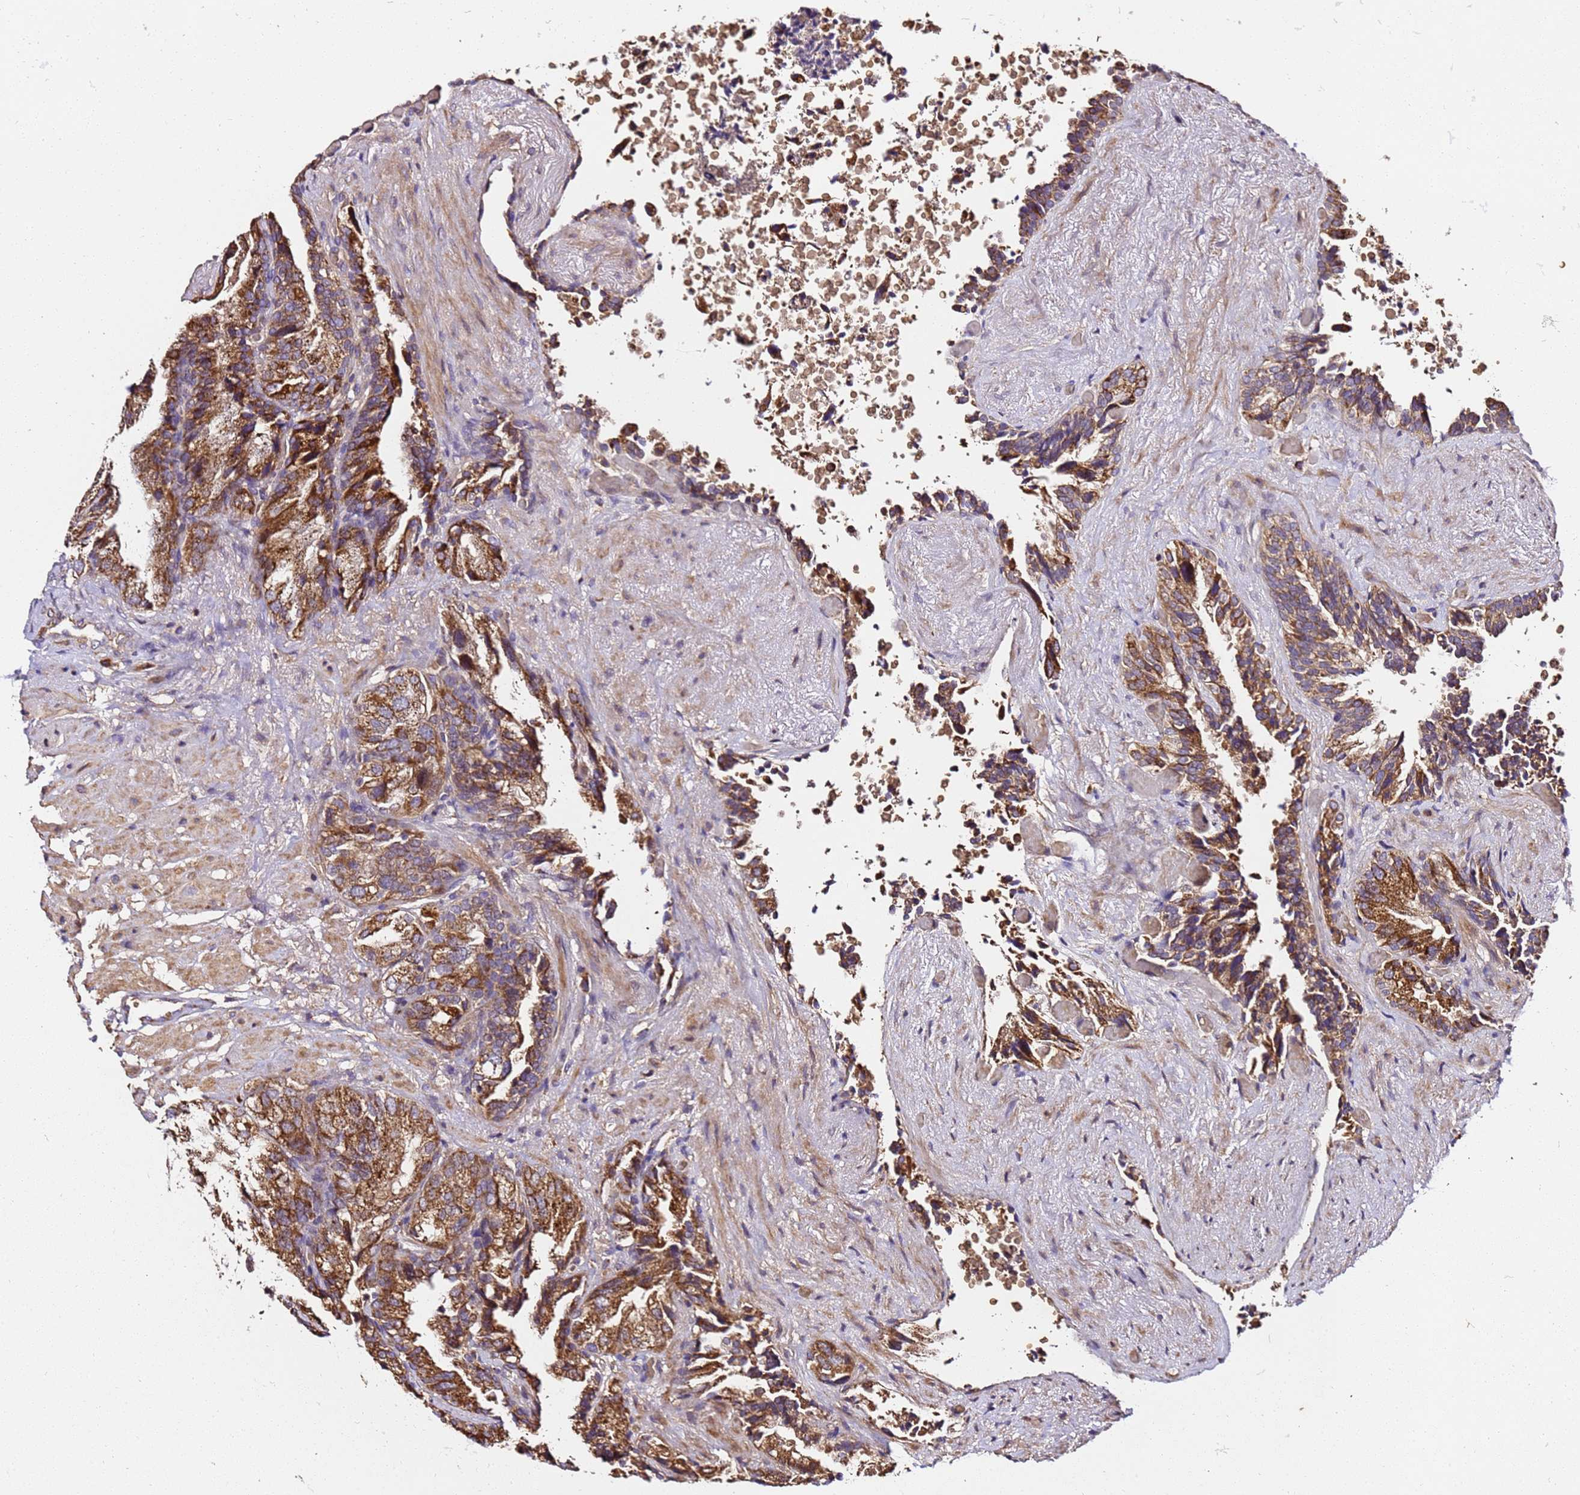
{"staining": {"intensity": "strong", "quantity": ">75%", "location": "cytoplasmic/membranous"}, "tissue": "seminal vesicle", "cell_type": "Glandular cells", "image_type": "normal", "snomed": [{"axis": "morphology", "description": "Normal tissue, NOS"}, {"axis": "topography", "description": "Seminal veicle"}, {"axis": "topography", "description": "Peripheral nerve tissue"}], "caption": "DAB (3,3'-diaminobenzidine) immunohistochemical staining of benign human seminal vesicle reveals strong cytoplasmic/membranous protein staining in approximately >75% of glandular cells. (Stains: DAB in brown, nuclei in blue, Microscopy: brightfield microscopy at high magnification).", "gene": "LRRIQ1", "patient": {"sex": "male", "age": 63}}